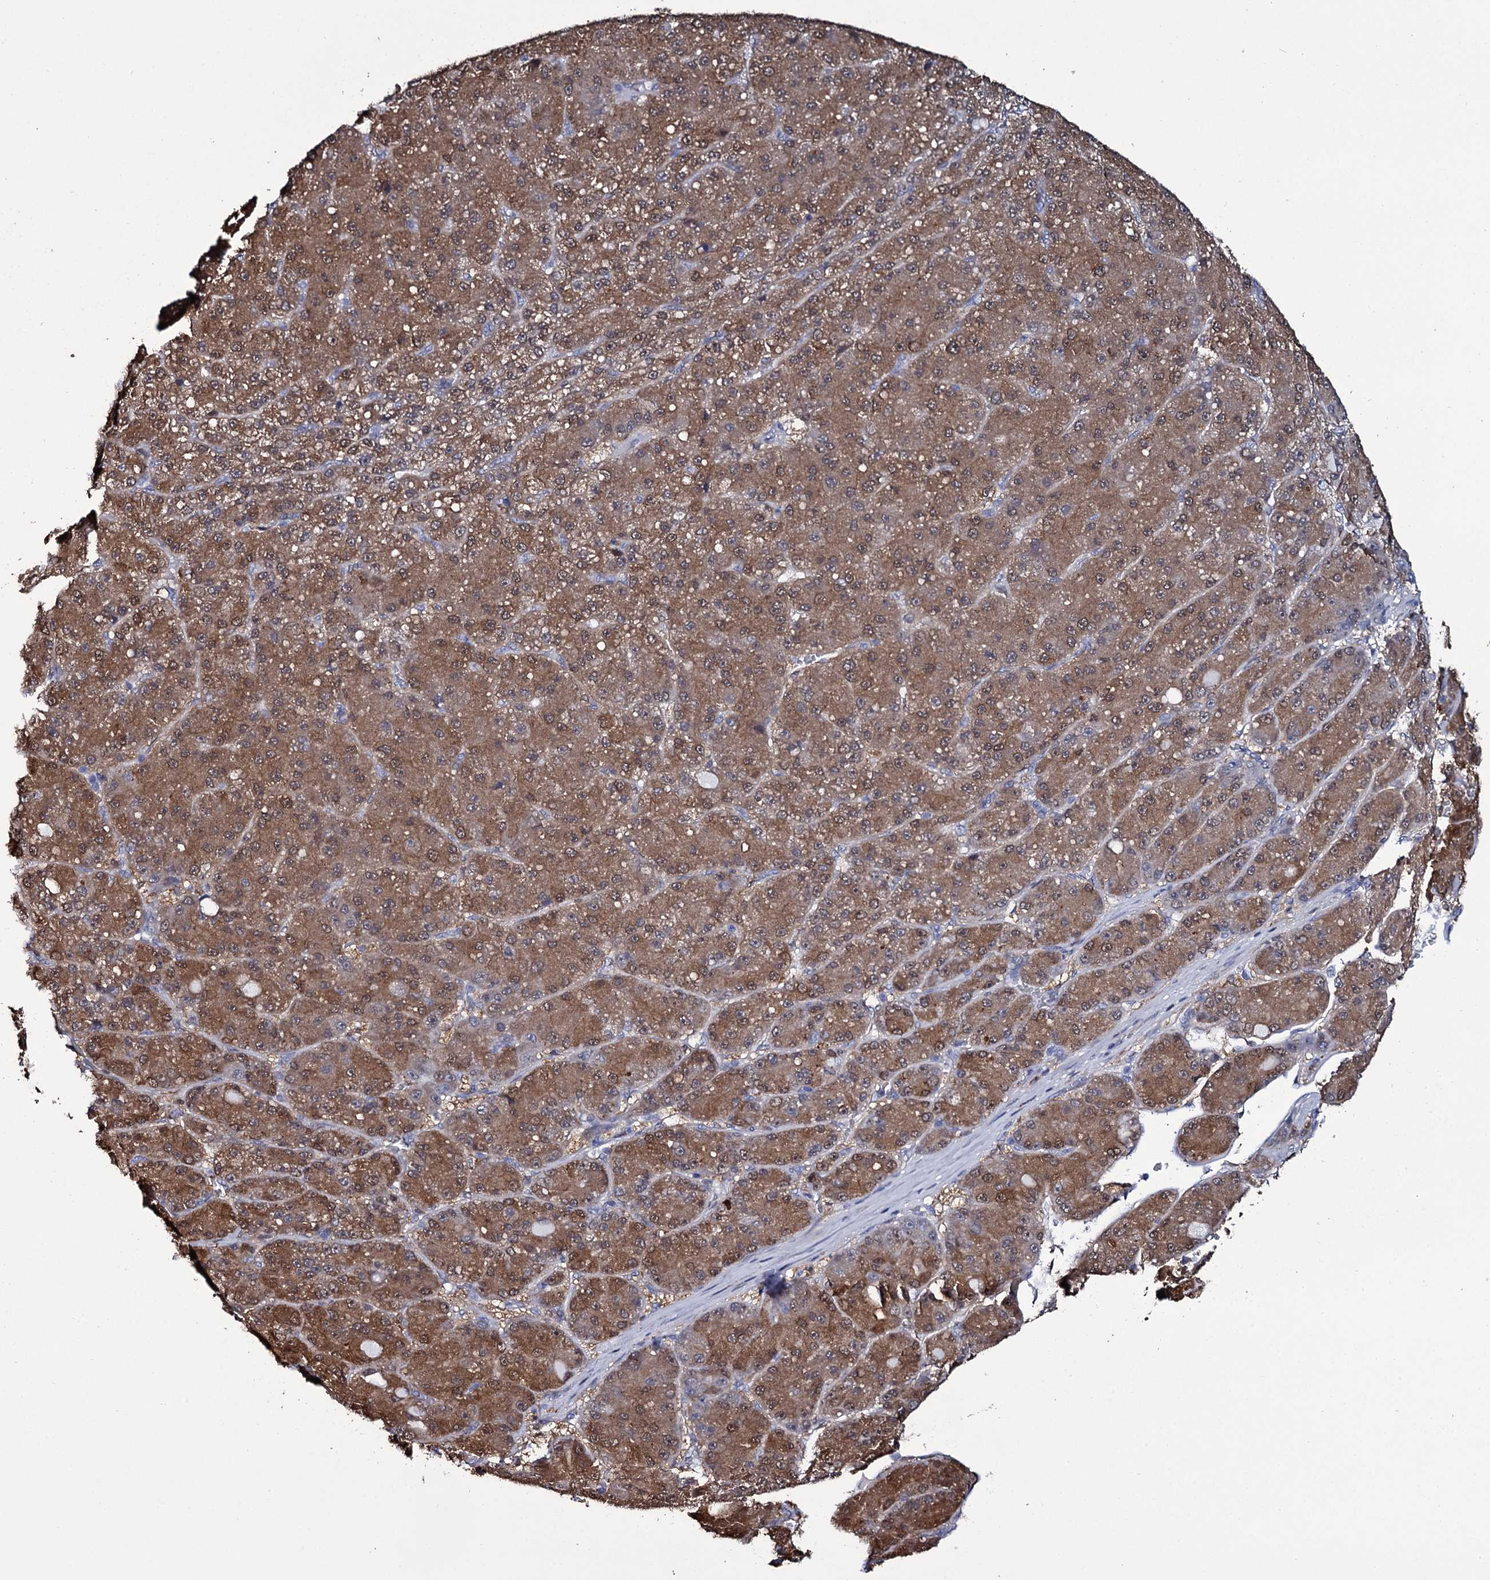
{"staining": {"intensity": "strong", "quantity": ">75%", "location": "cytoplasmic/membranous,nuclear"}, "tissue": "liver cancer", "cell_type": "Tumor cells", "image_type": "cancer", "snomed": [{"axis": "morphology", "description": "Carcinoma, Hepatocellular, NOS"}, {"axis": "topography", "description": "Liver"}], "caption": "About >75% of tumor cells in human liver cancer (hepatocellular carcinoma) show strong cytoplasmic/membranous and nuclear protein expression as visualized by brown immunohistochemical staining.", "gene": "CRYL1", "patient": {"sex": "male", "age": 67}}